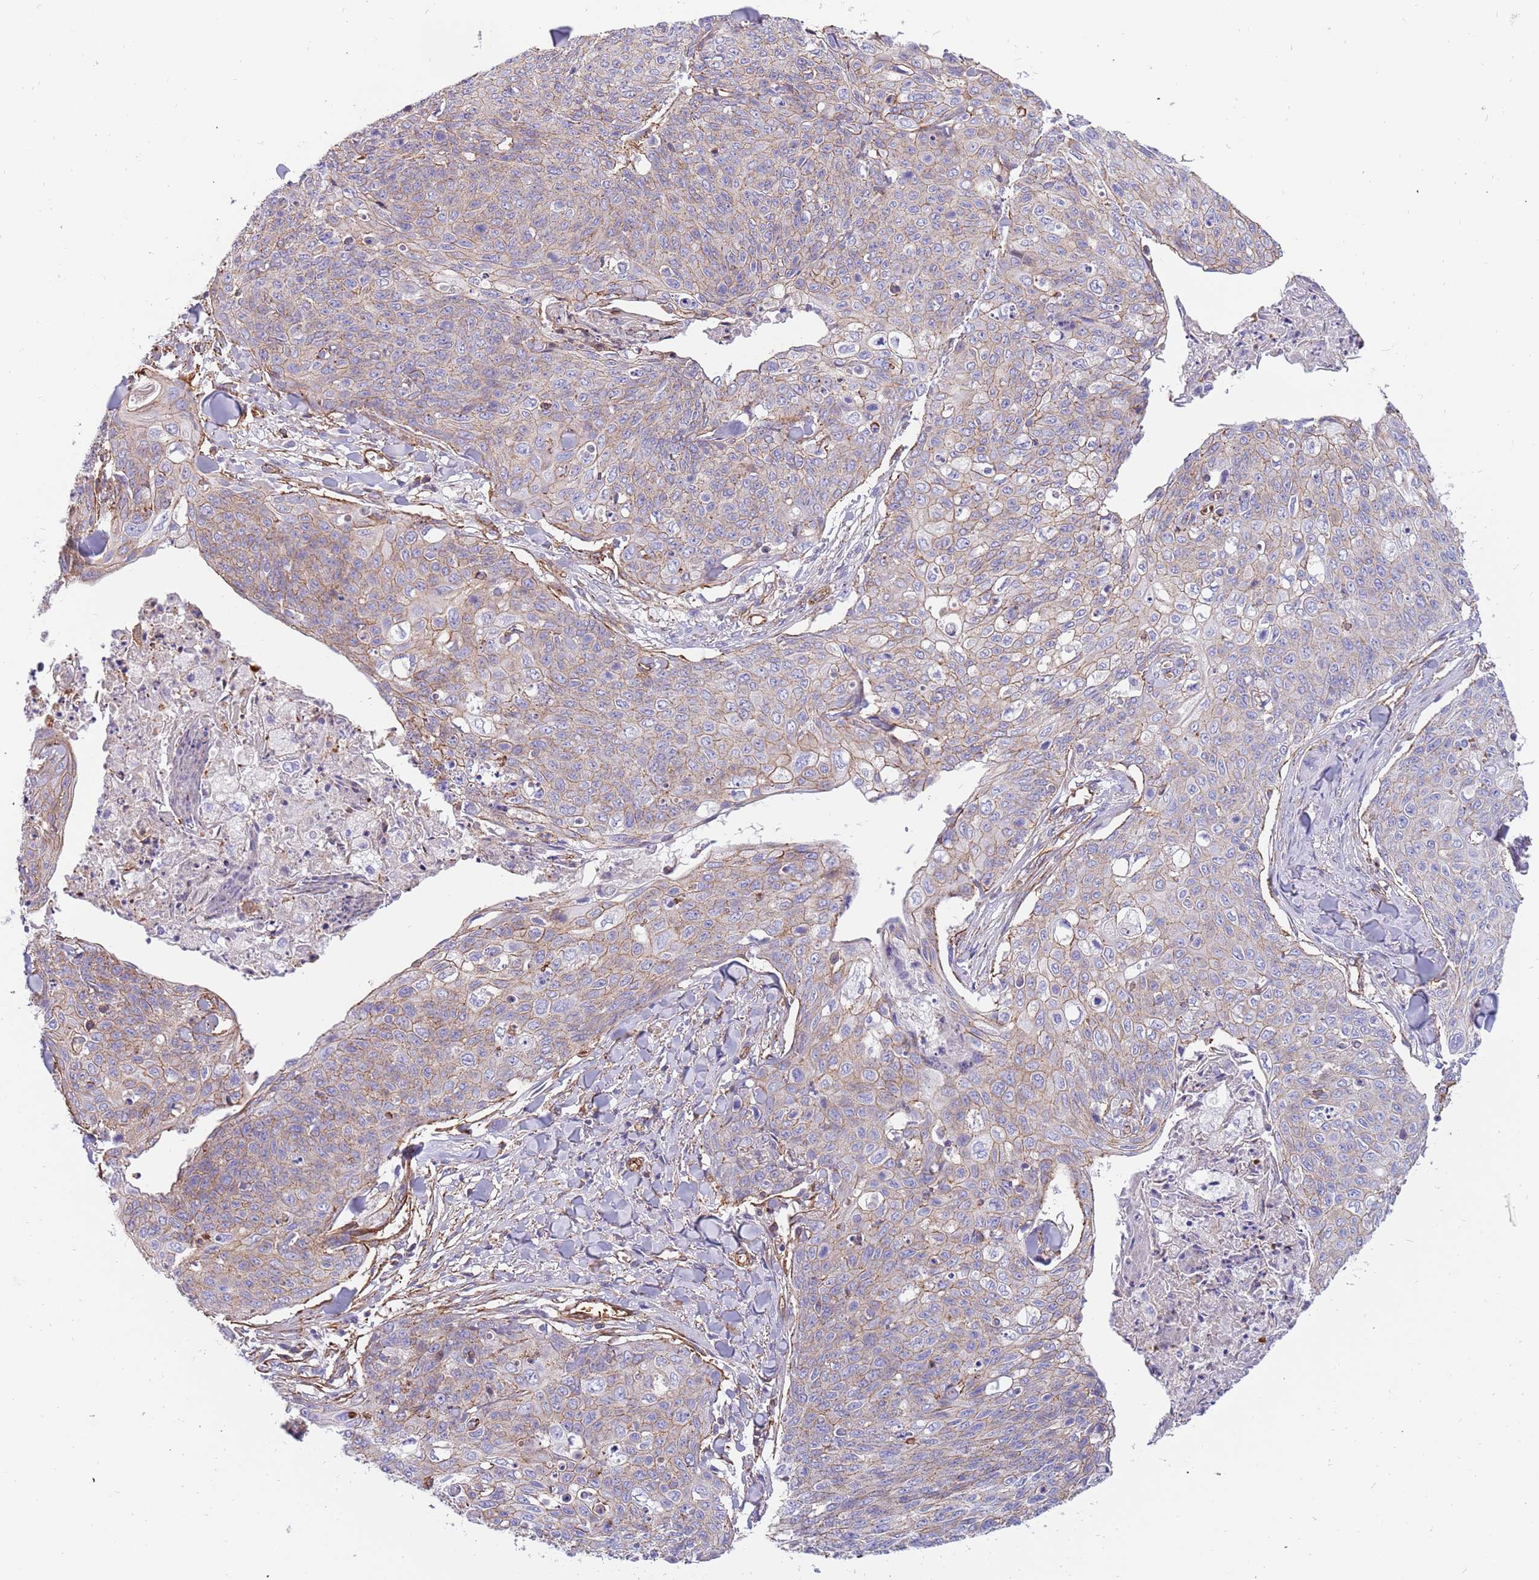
{"staining": {"intensity": "weak", "quantity": "<25%", "location": "cytoplasmic/membranous"}, "tissue": "skin cancer", "cell_type": "Tumor cells", "image_type": "cancer", "snomed": [{"axis": "morphology", "description": "Squamous cell carcinoma, NOS"}, {"axis": "topography", "description": "Skin"}, {"axis": "topography", "description": "Vulva"}], "caption": "Skin squamous cell carcinoma stained for a protein using immunohistochemistry (IHC) exhibits no positivity tumor cells.", "gene": "GFRAL", "patient": {"sex": "female", "age": 85}}